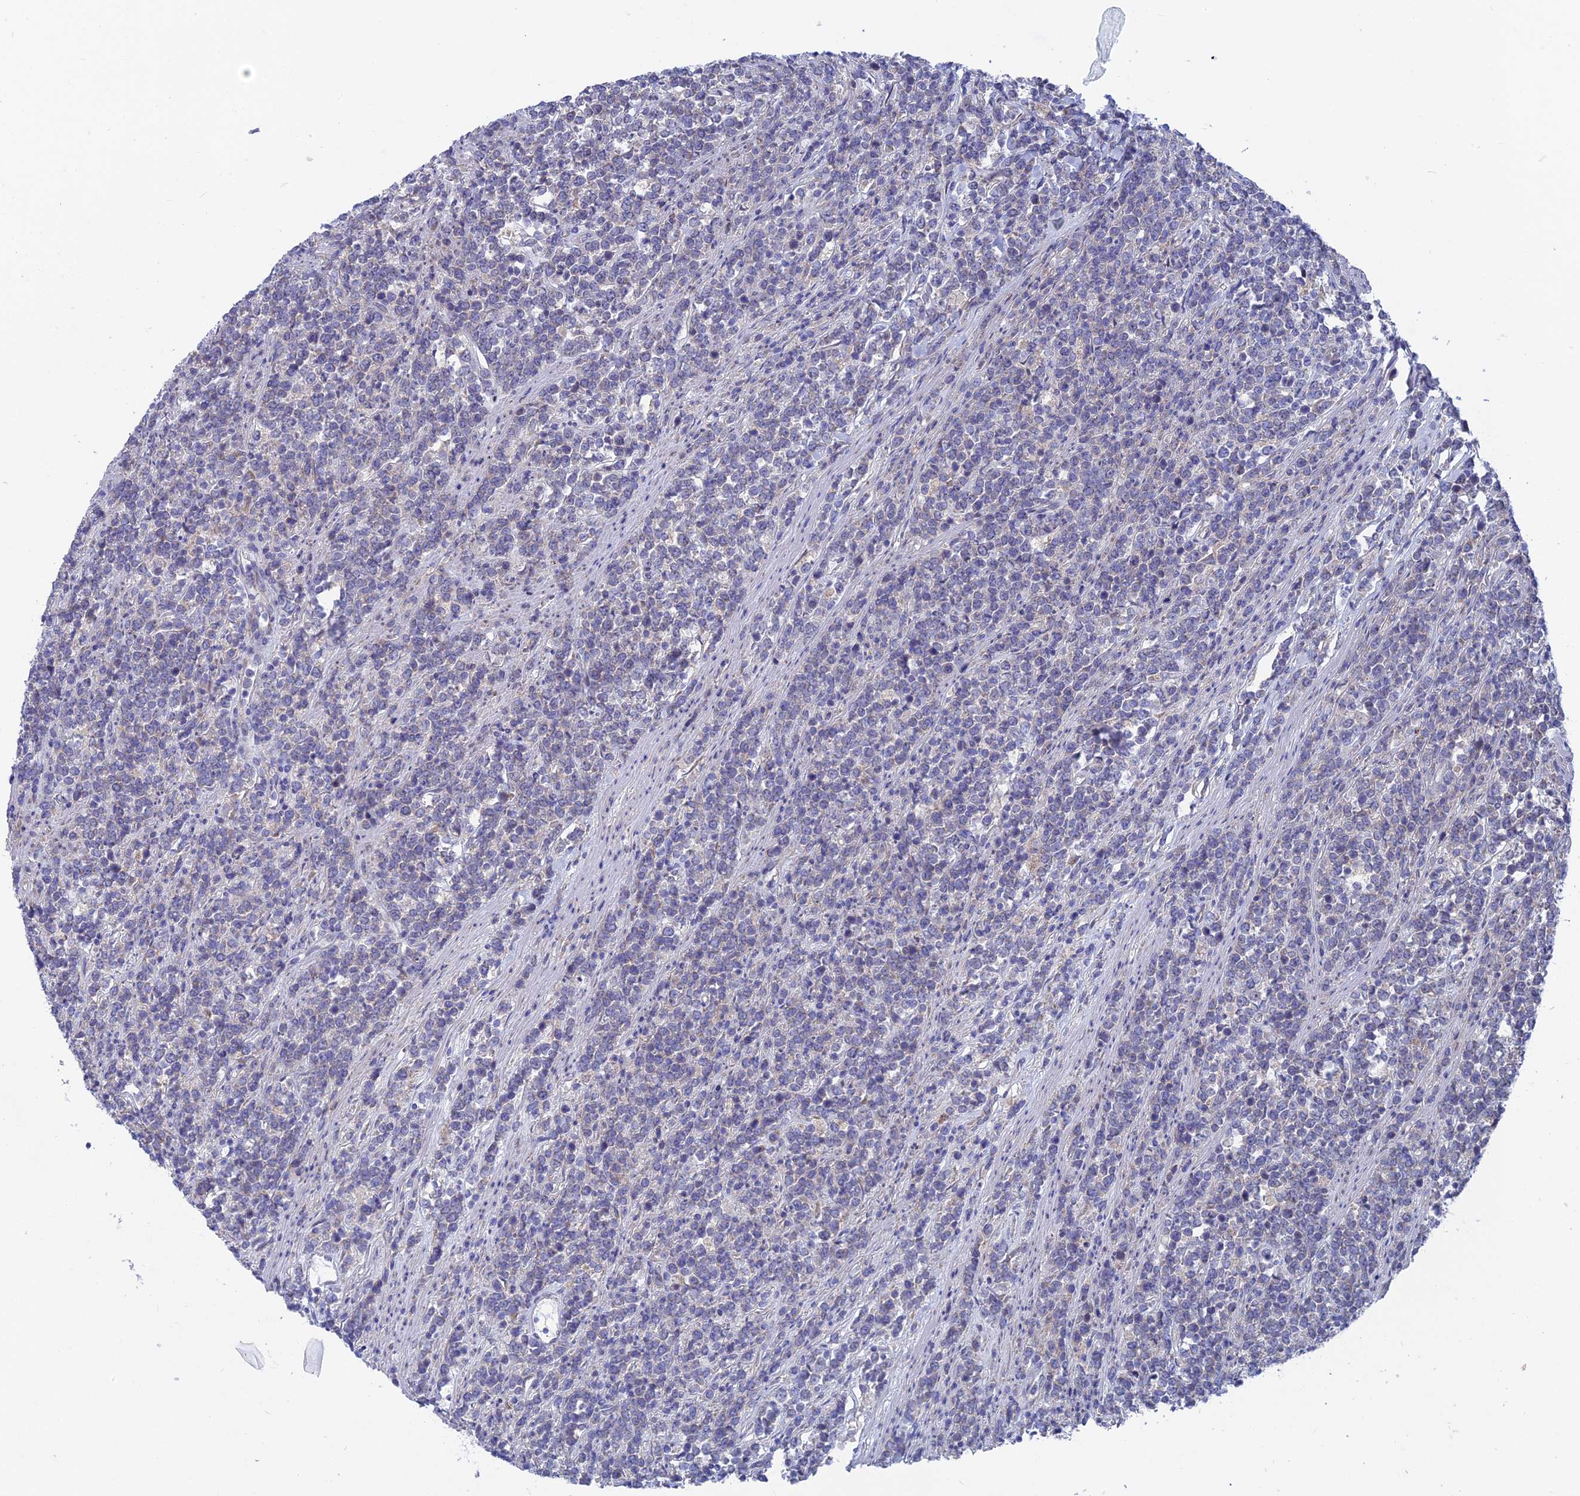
{"staining": {"intensity": "negative", "quantity": "none", "location": "none"}, "tissue": "lymphoma", "cell_type": "Tumor cells", "image_type": "cancer", "snomed": [{"axis": "morphology", "description": "Malignant lymphoma, non-Hodgkin's type, High grade"}, {"axis": "topography", "description": "Small intestine"}], "caption": "Immunohistochemistry (IHC) histopathology image of human lymphoma stained for a protein (brown), which exhibits no positivity in tumor cells. (DAB (3,3'-diaminobenzidine) immunohistochemistry (IHC), high magnification).", "gene": "AK4", "patient": {"sex": "male", "age": 8}}